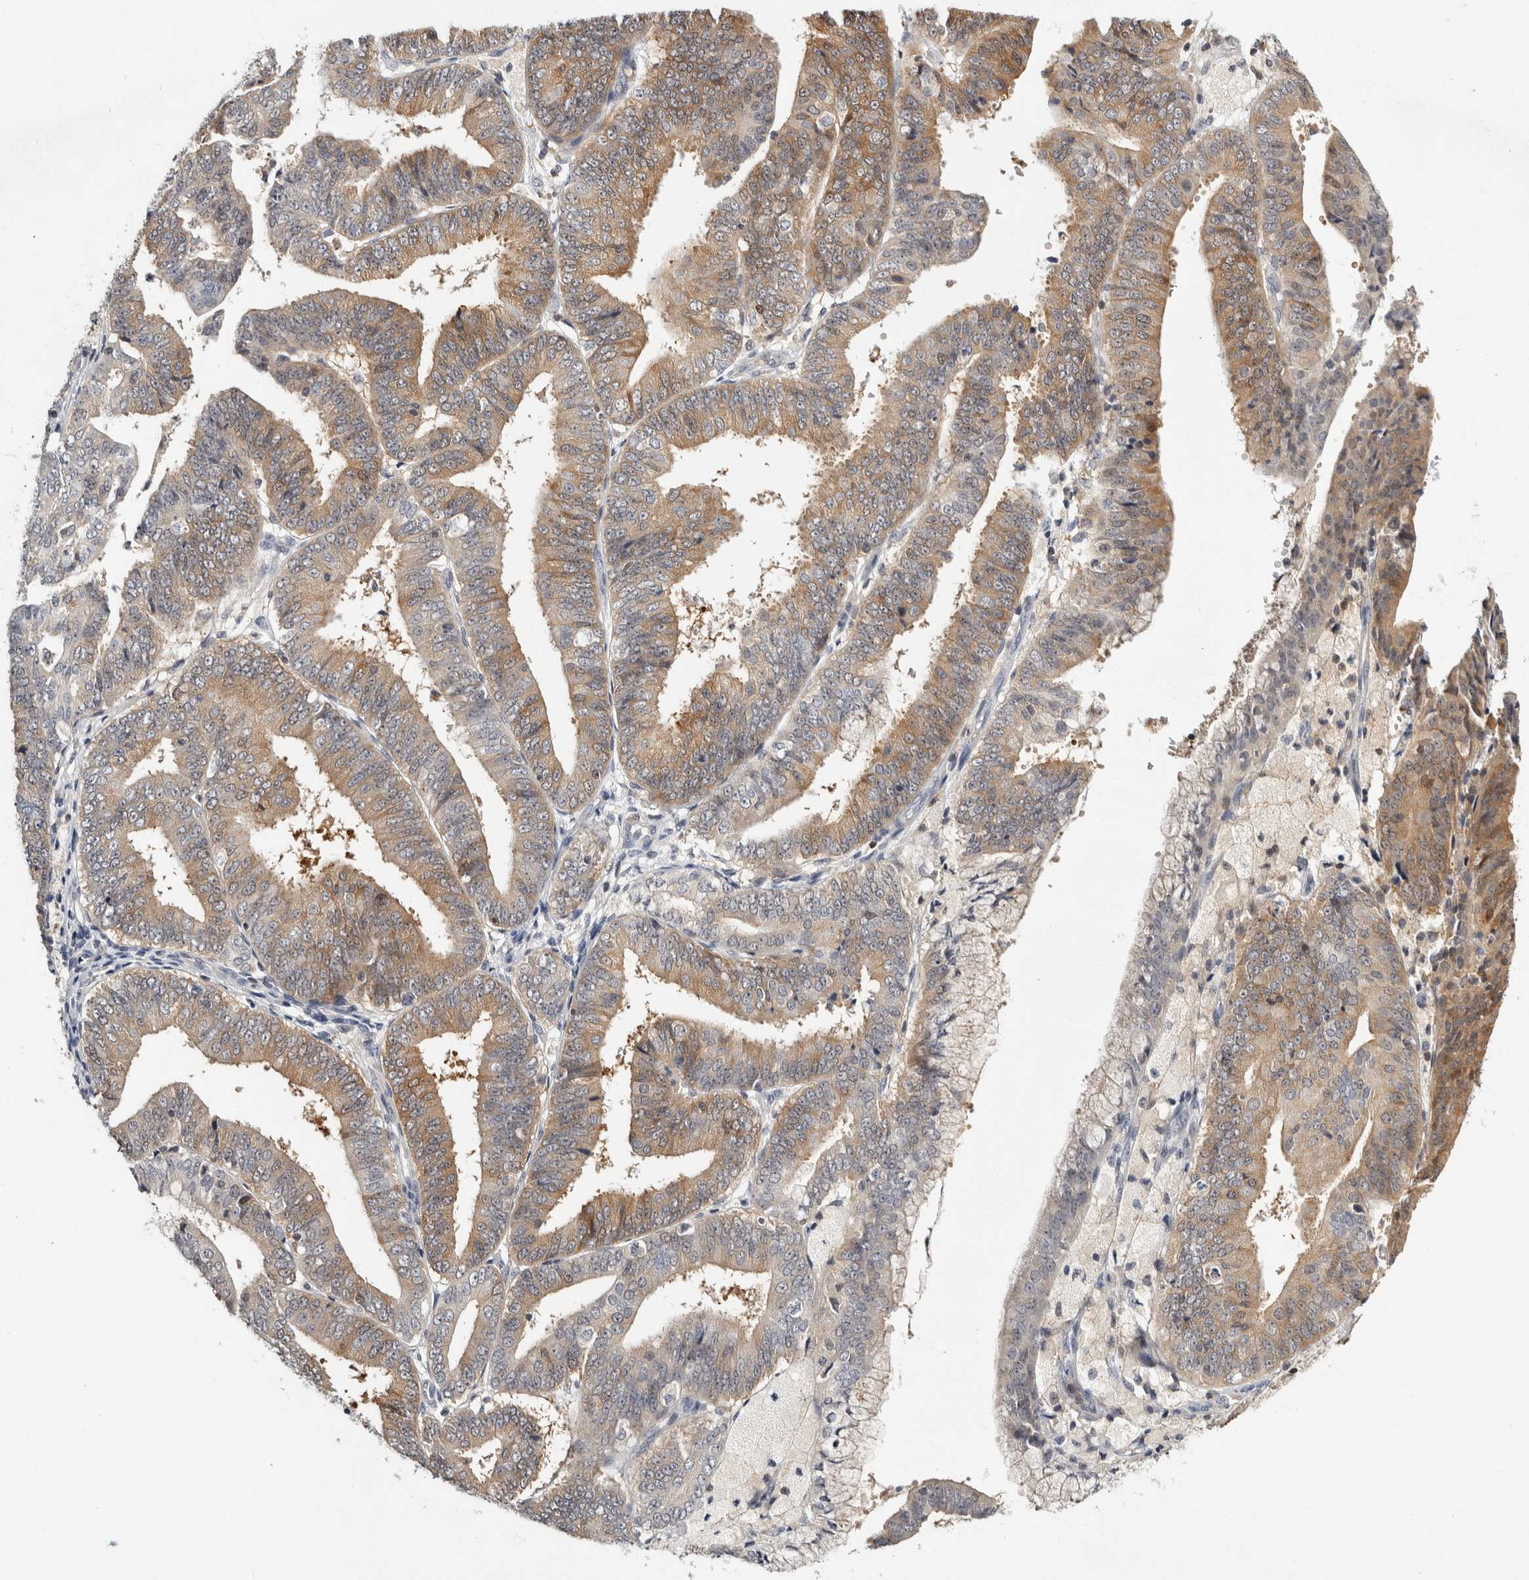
{"staining": {"intensity": "moderate", "quantity": "25%-75%", "location": "cytoplasmic/membranous"}, "tissue": "endometrial cancer", "cell_type": "Tumor cells", "image_type": "cancer", "snomed": [{"axis": "morphology", "description": "Adenocarcinoma, NOS"}, {"axis": "topography", "description": "Endometrium"}], "caption": "About 25%-75% of tumor cells in endometrial cancer (adenocarcinoma) show moderate cytoplasmic/membranous protein positivity as visualized by brown immunohistochemical staining.", "gene": "ACAT2", "patient": {"sex": "female", "age": 63}}